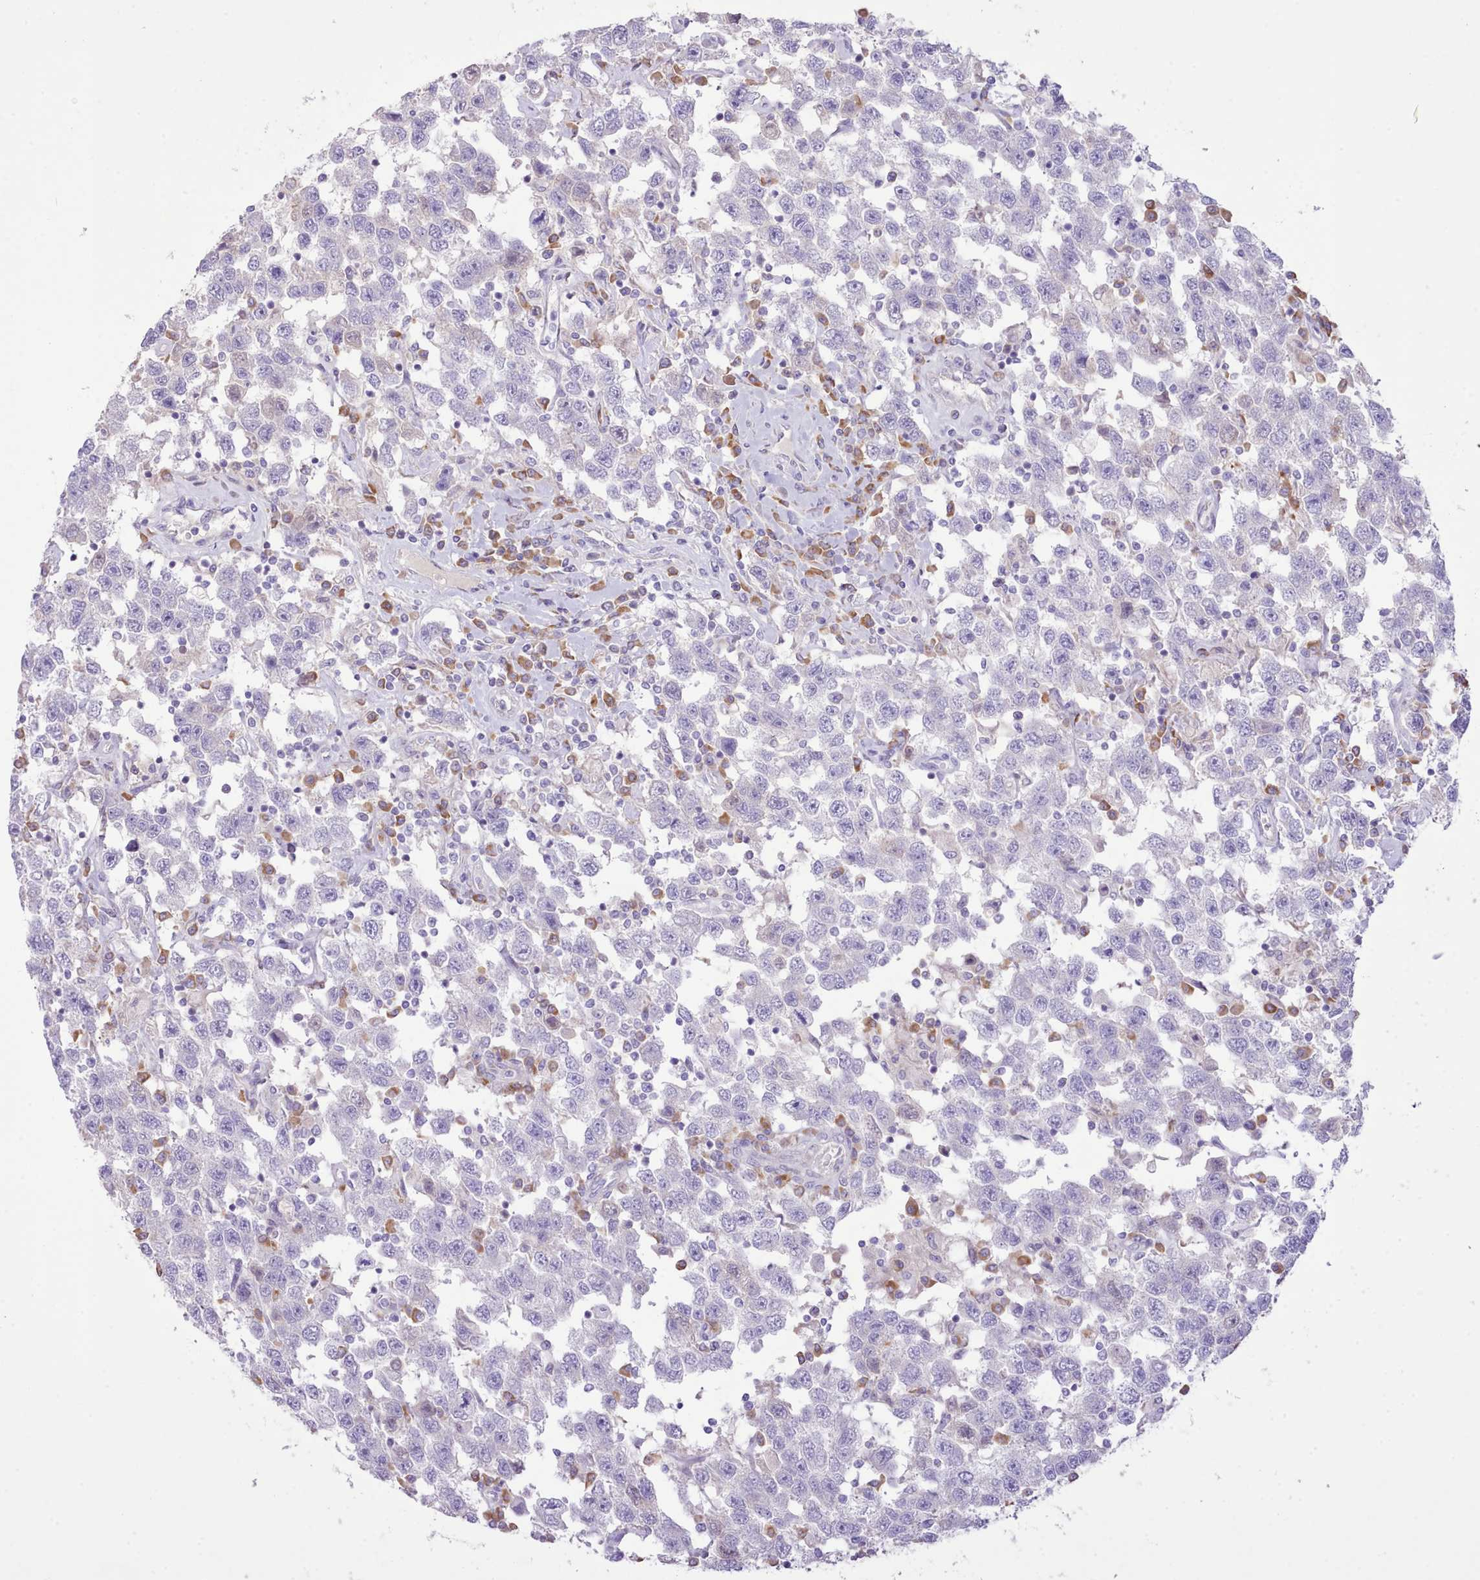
{"staining": {"intensity": "negative", "quantity": "none", "location": "none"}, "tissue": "testis cancer", "cell_type": "Tumor cells", "image_type": "cancer", "snomed": [{"axis": "morphology", "description": "Seminoma, NOS"}, {"axis": "topography", "description": "Testis"}], "caption": "The immunohistochemistry (IHC) histopathology image has no significant staining in tumor cells of testis cancer tissue.", "gene": "CCL1", "patient": {"sex": "male", "age": 41}}